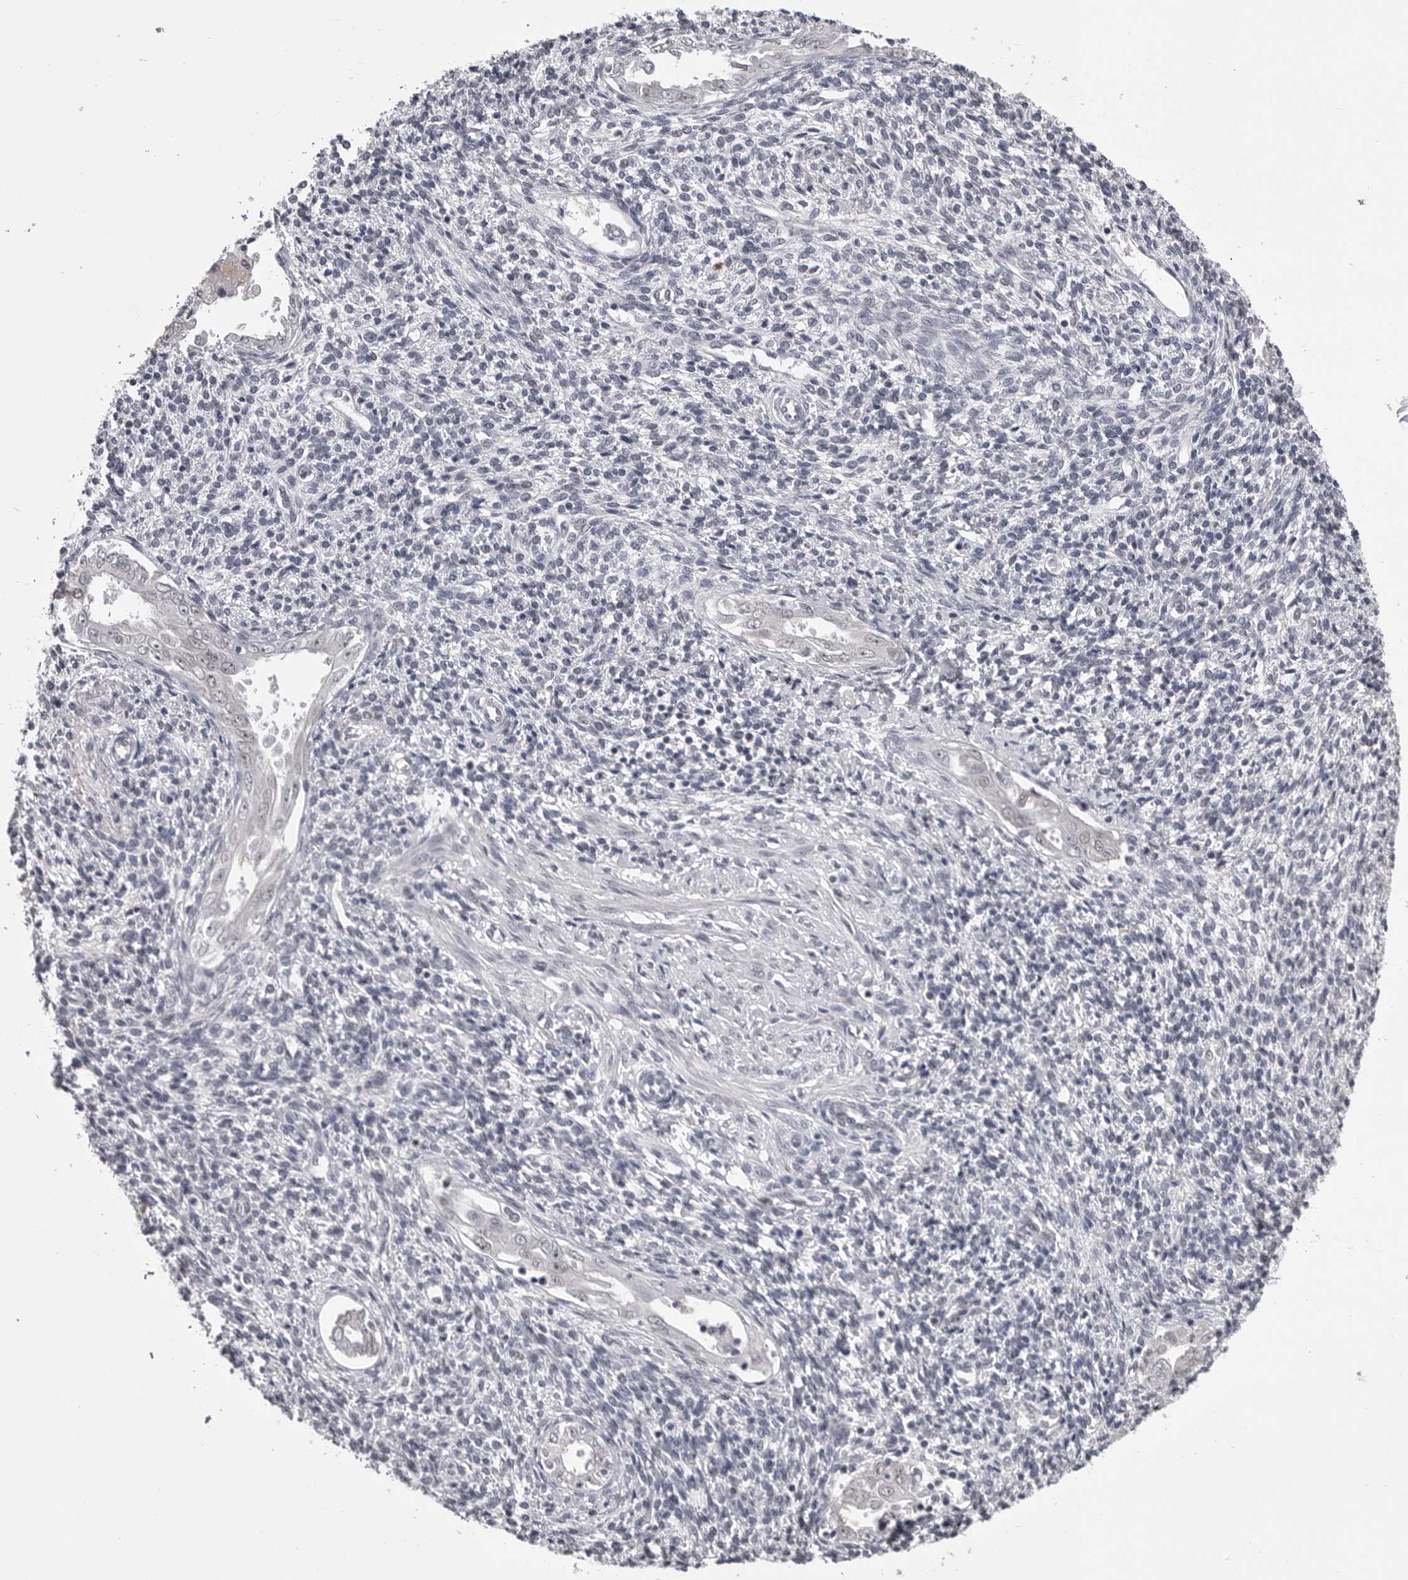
{"staining": {"intensity": "negative", "quantity": "none", "location": "none"}, "tissue": "endometrium", "cell_type": "Cells in endometrial stroma", "image_type": "normal", "snomed": [{"axis": "morphology", "description": "Normal tissue, NOS"}, {"axis": "topography", "description": "Endometrium"}], "caption": "This is a photomicrograph of IHC staining of benign endometrium, which shows no staining in cells in endometrial stroma. (Immunohistochemistry, brightfield microscopy, high magnification).", "gene": "DLG2", "patient": {"sex": "female", "age": 66}}